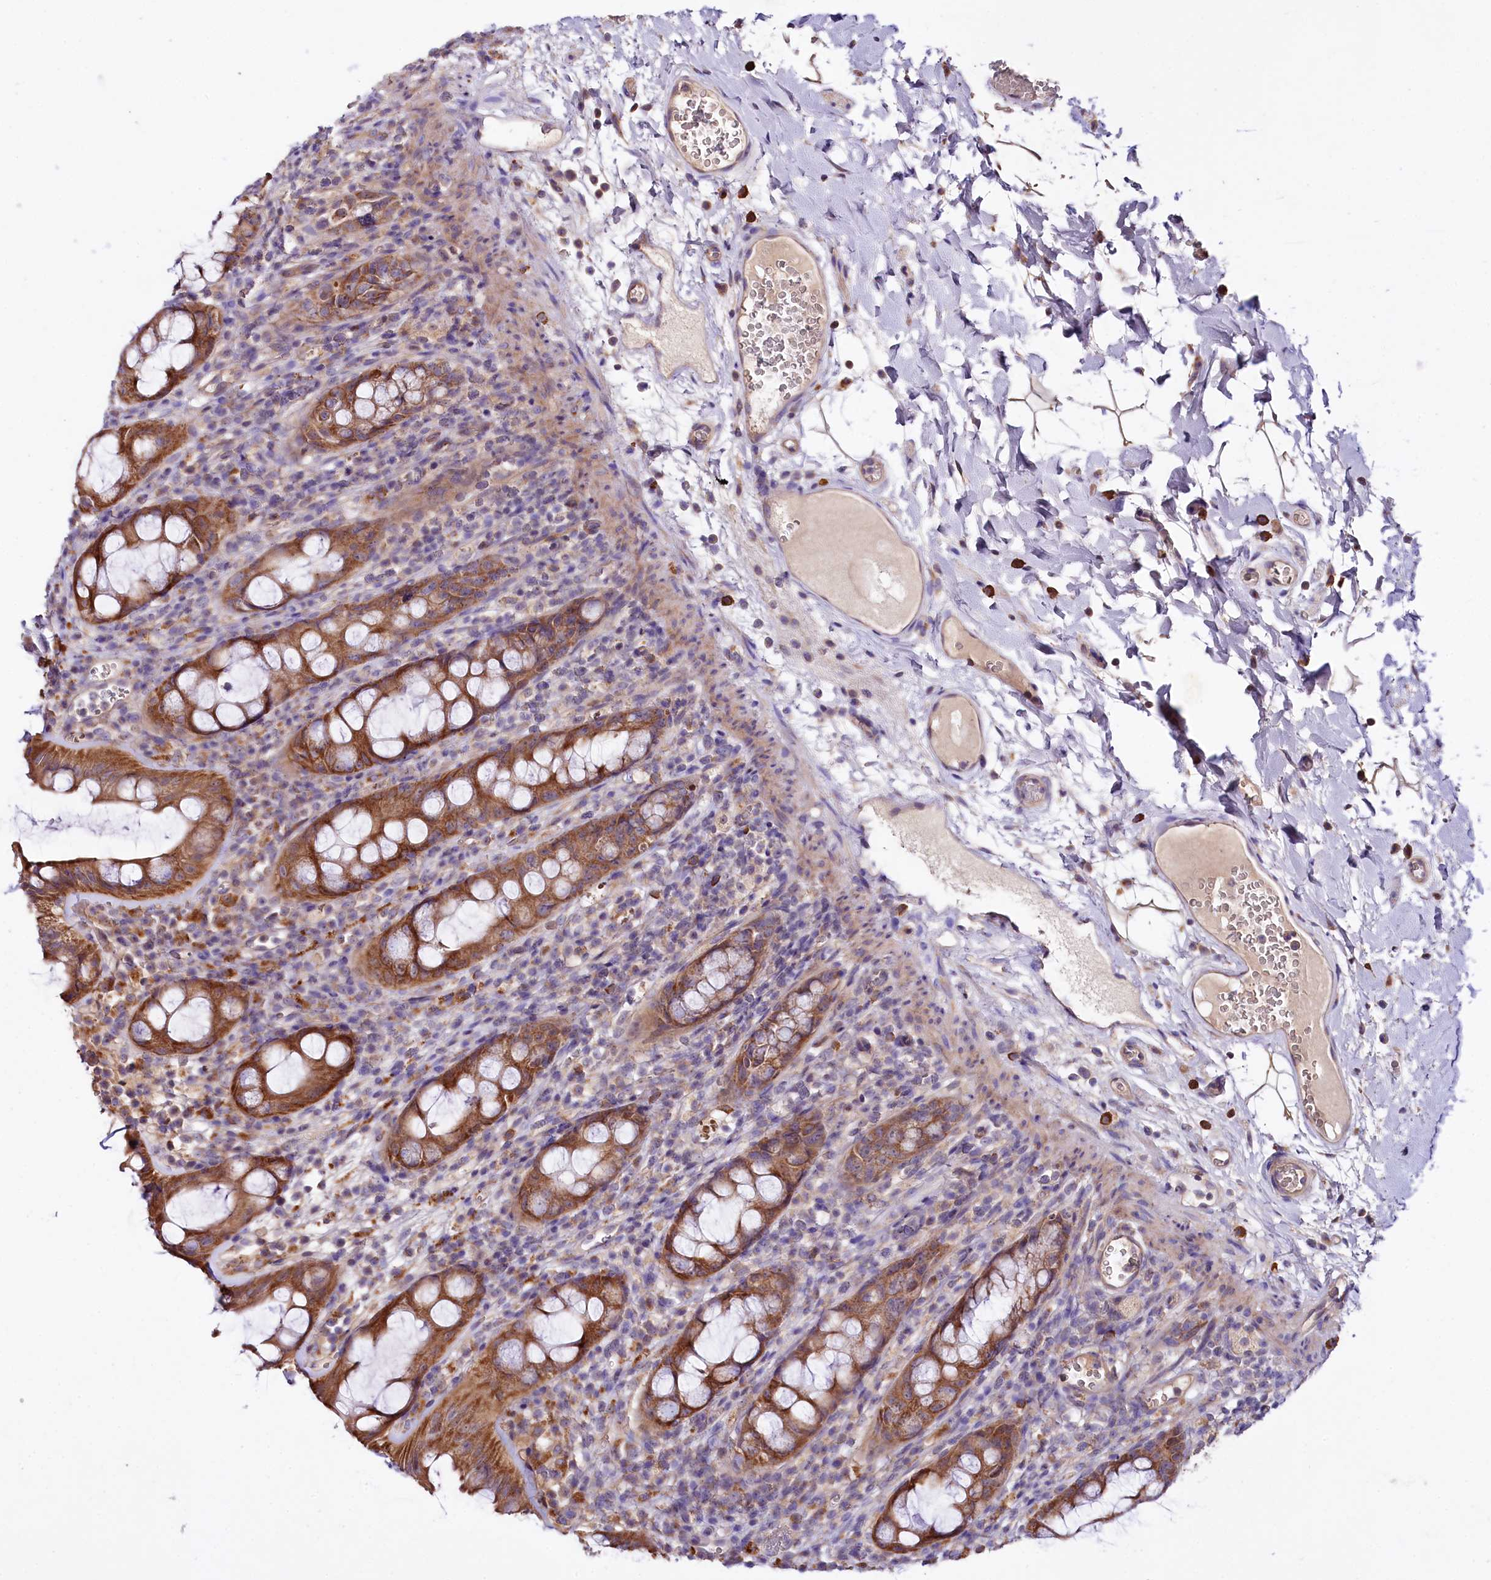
{"staining": {"intensity": "moderate", "quantity": ">75%", "location": "cytoplasmic/membranous"}, "tissue": "rectum", "cell_type": "Glandular cells", "image_type": "normal", "snomed": [{"axis": "morphology", "description": "Normal tissue, NOS"}, {"axis": "topography", "description": "Rectum"}], "caption": "Immunohistochemistry (IHC) of normal human rectum exhibits medium levels of moderate cytoplasmic/membranous positivity in about >75% of glandular cells.", "gene": "ZNF45", "patient": {"sex": "female", "age": 57}}